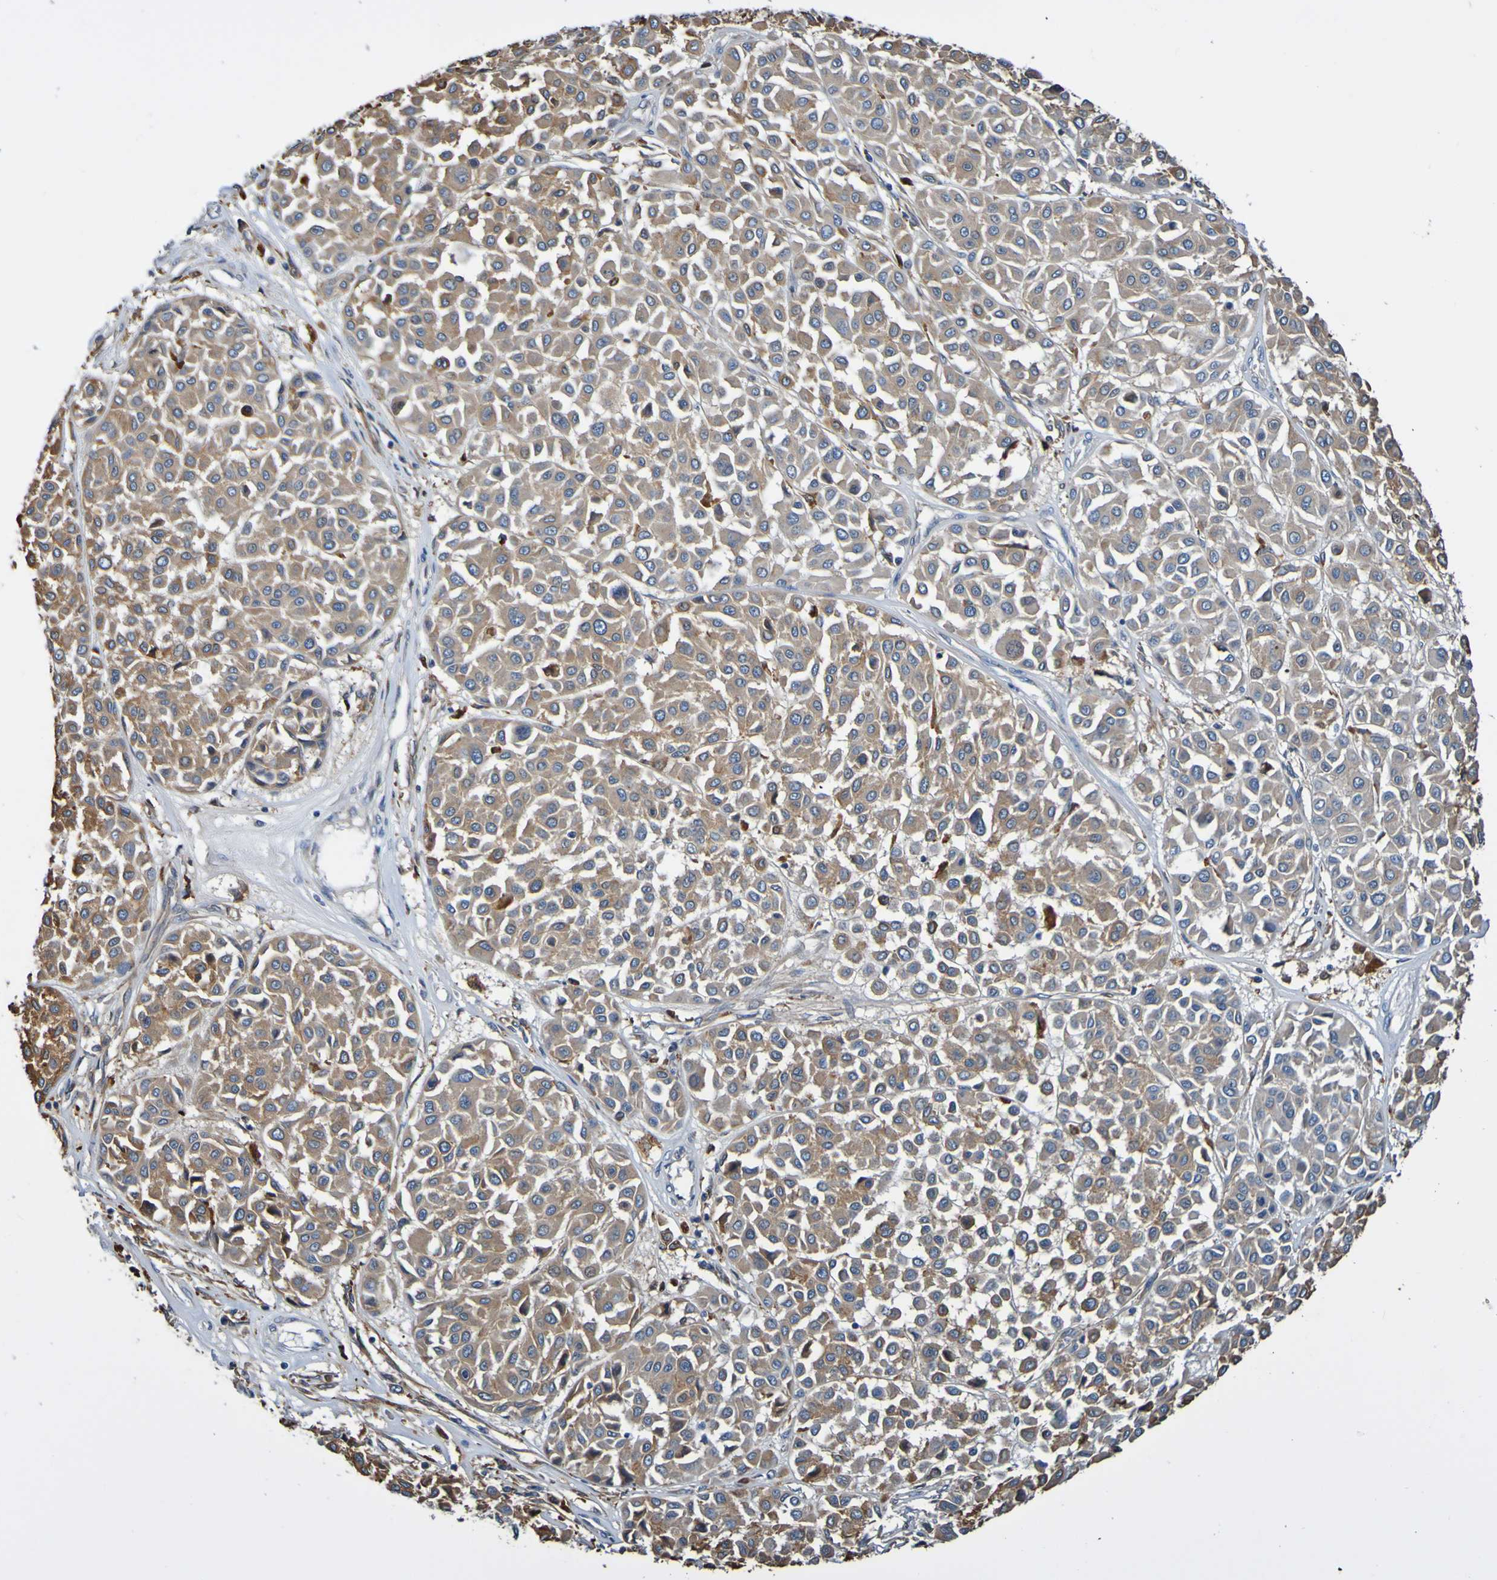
{"staining": {"intensity": "moderate", "quantity": ">75%", "location": "cytoplasmic/membranous"}, "tissue": "melanoma", "cell_type": "Tumor cells", "image_type": "cancer", "snomed": [{"axis": "morphology", "description": "Malignant melanoma, Metastatic site"}, {"axis": "topography", "description": "Soft tissue"}], "caption": "An image of human melanoma stained for a protein shows moderate cytoplasmic/membranous brown staining in tumor cells. (DAB IHC with brightfield microscopy, high magnification).", "gene": "METAP2", "patient": {"sex": "male", "age": 41}}